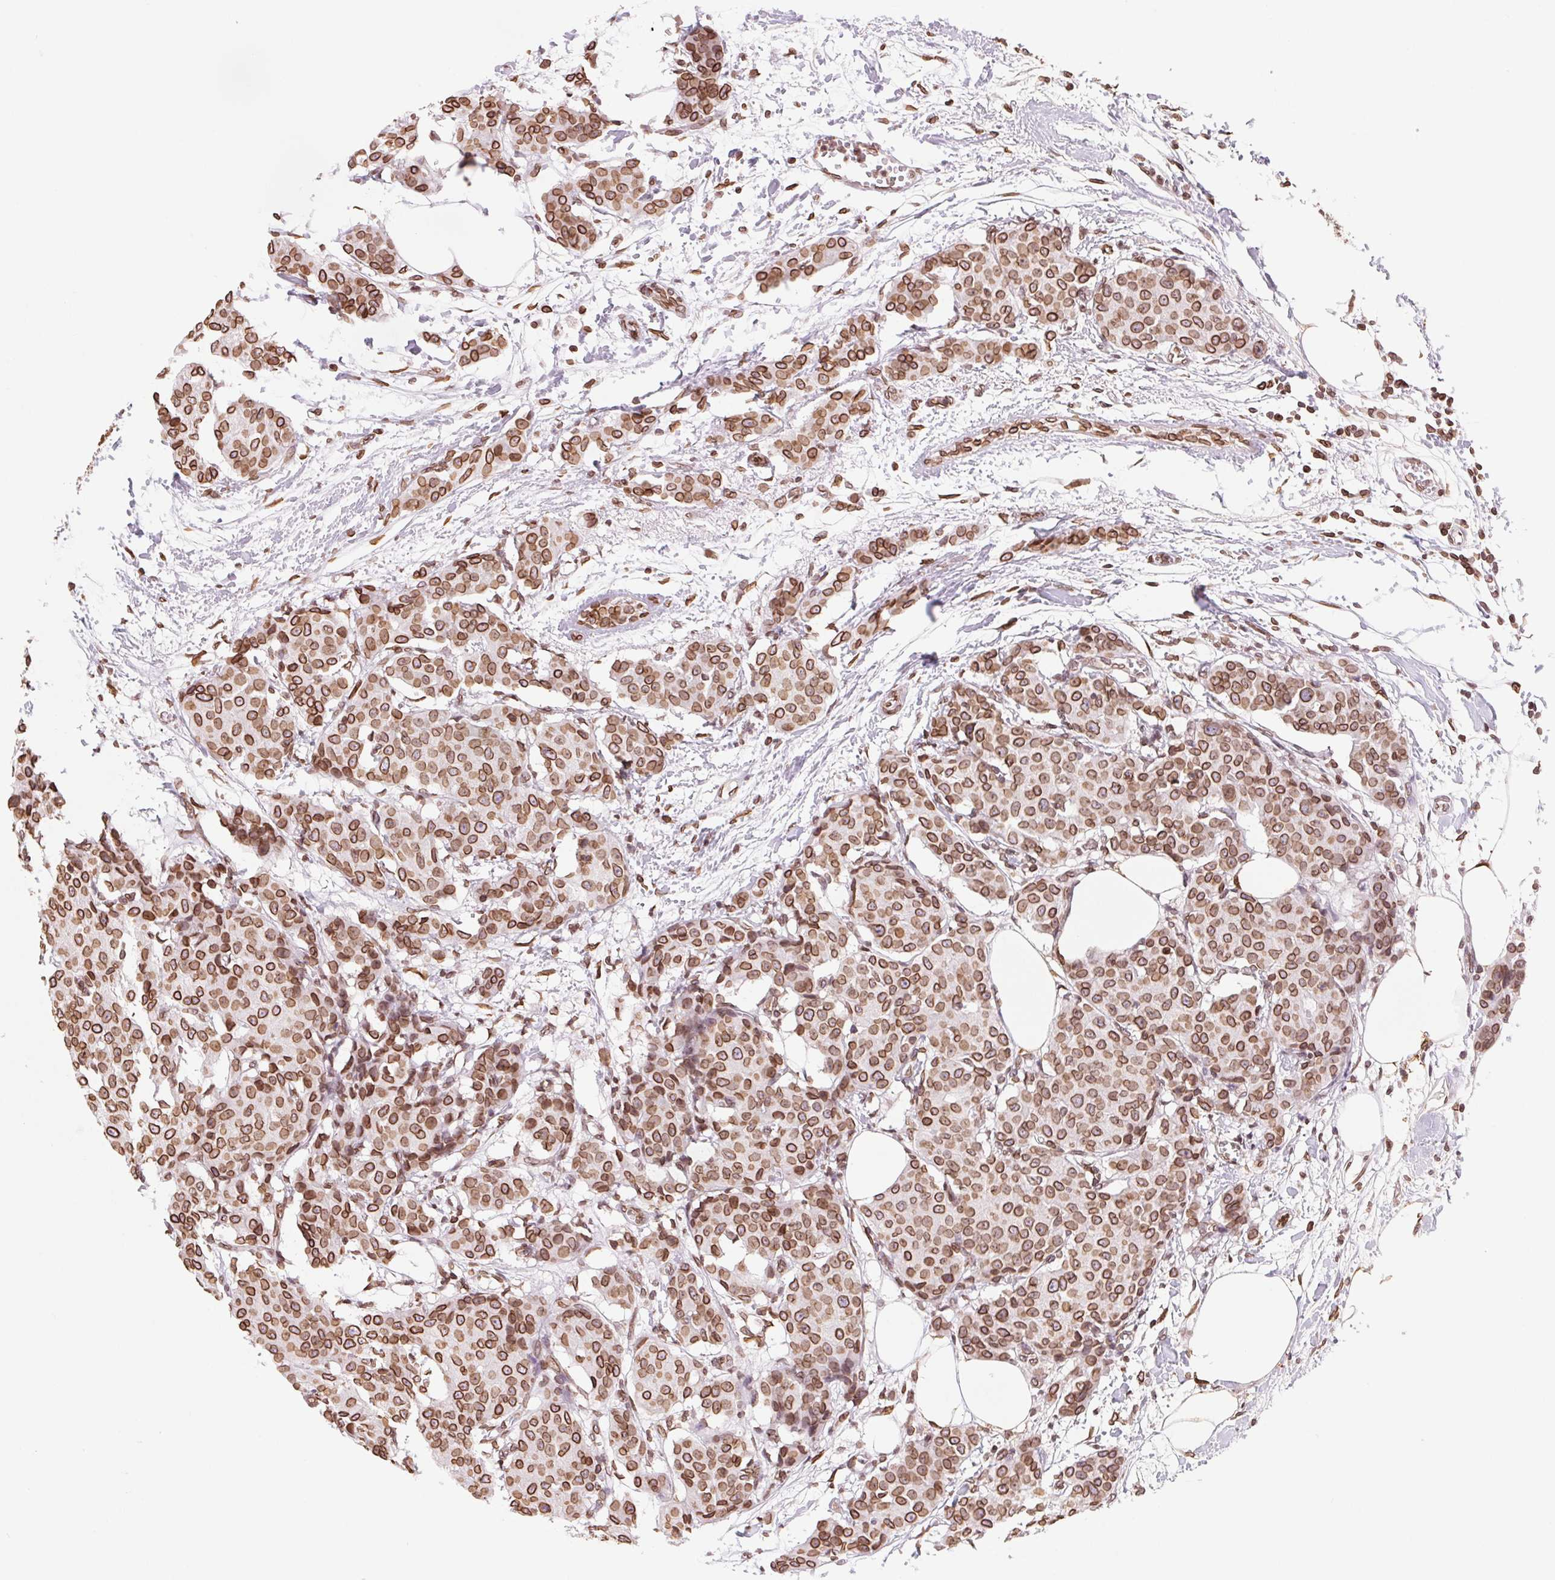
{"staining": {"intensity": "strong", "quantity": ">75%", "location": "cytoplasmic/membranous,nuclear"}, "tissue": "breast cancer", "cell_type": "Tumor cells", "image_type": "cancer", "snomed": [{"axis": "morphology", "description": "Duct carcinoma"}, {"axis": "topography", "description": "Breast"}], "caption": "Immunohistochemical staining of human breast cancer (invasive ductal carcinoma) demonstrates high levels of strong cytoplasmic/membranous and nuclear staining in approximately >75% of tumor cells.", "gene": "LMNB2", "patient": {"sex": "female", "age": 91}}